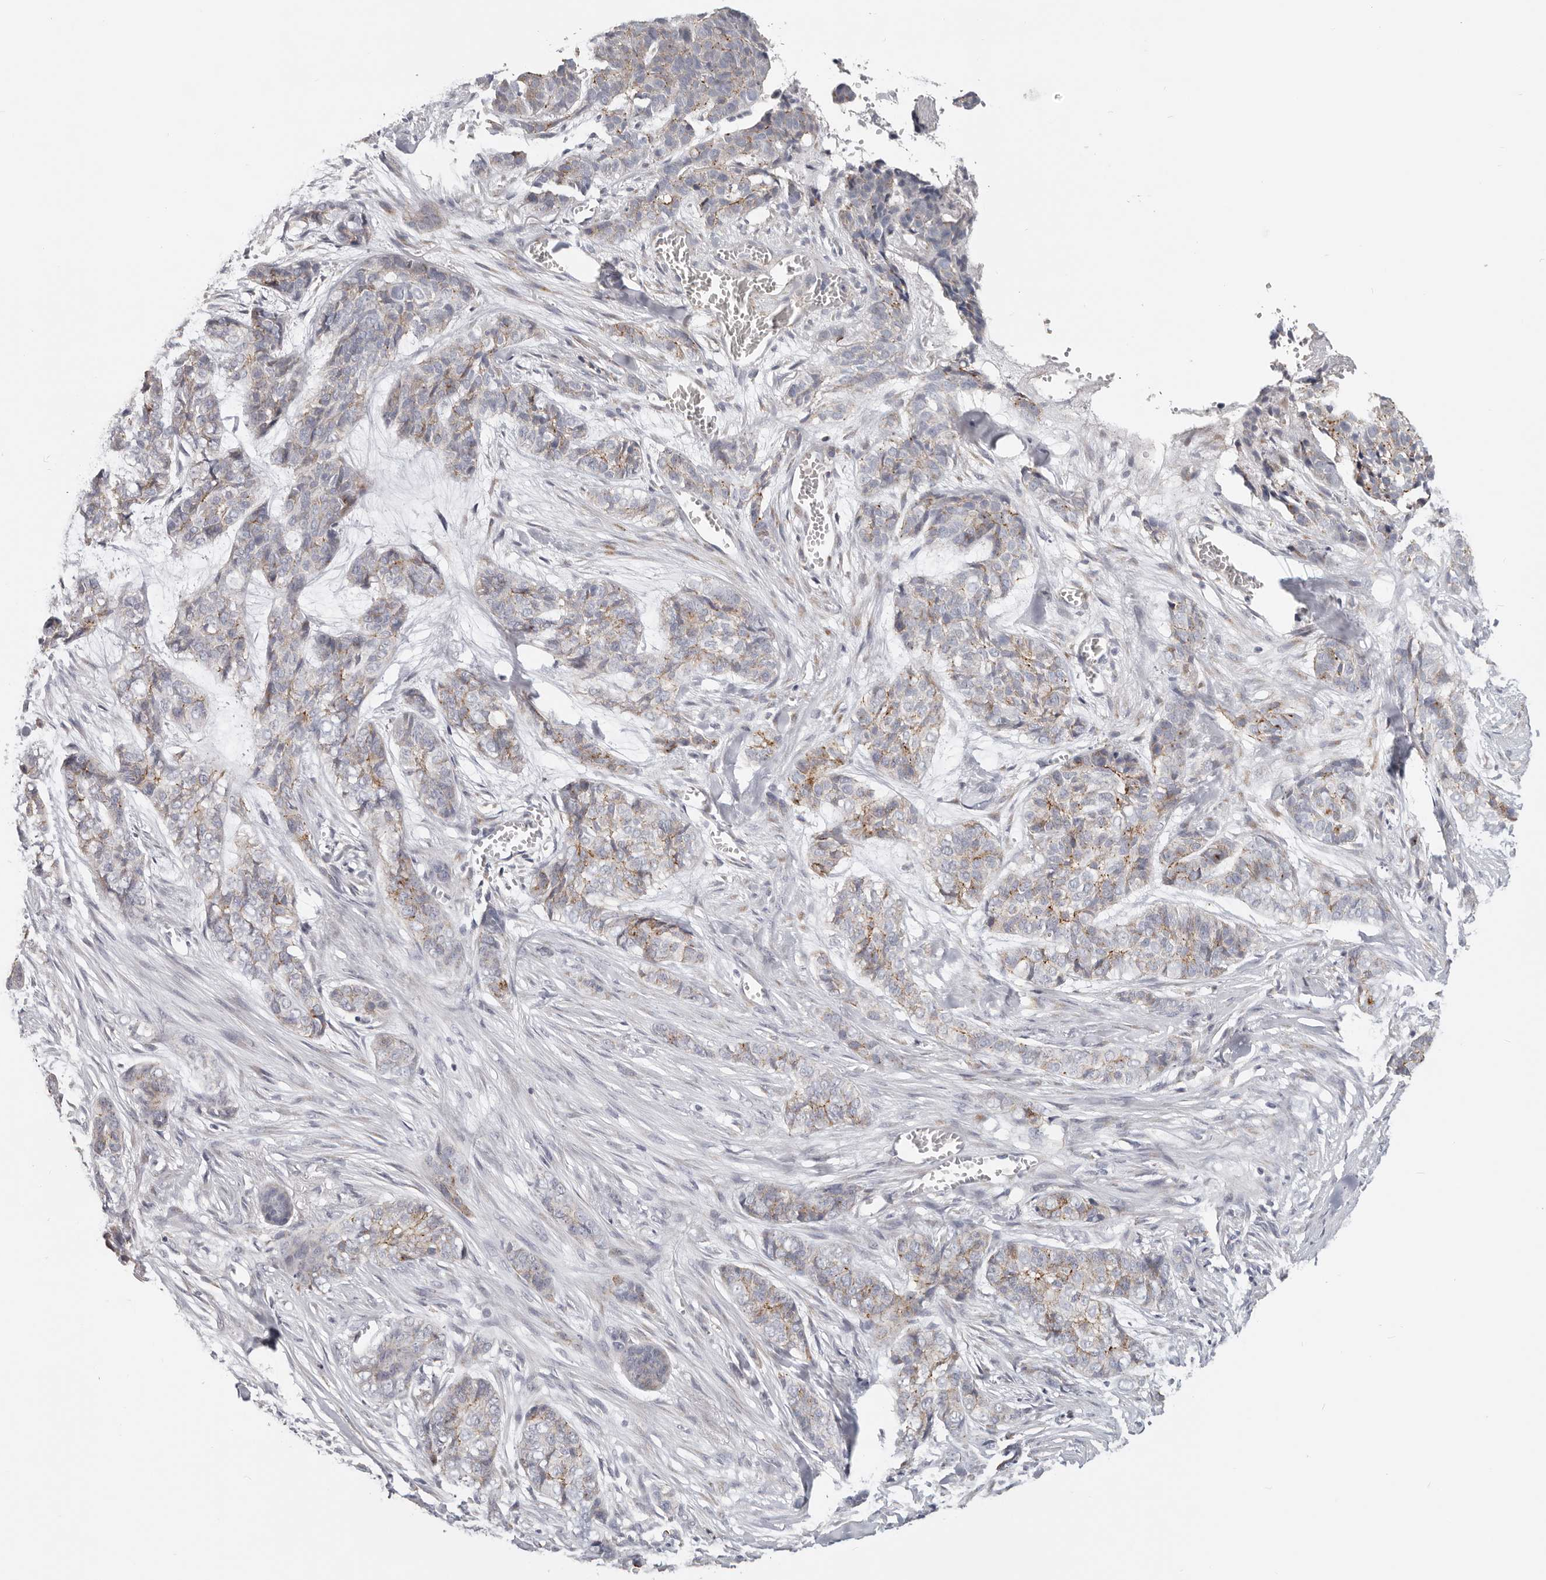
{"staining": {"intensity": "weak", "quantity": "25%-75%", "location": "cytoplasmic/membranous"}, "tissue": "skin cancer", "cell_type": "Tumor cells", "image_type": "cancer", "snomed": [{"axis": "morphology", "description": "Basal cell carcinoma"}, {"axis": "topography", "description": "Skin"}], "caption": "An immunohistochemistry (IHC) photomicrograph of neoplastic tissue is shown. Protein staining in brown labels weak cytoplasmic/membranous positivity in basal cell carcinoma (skin) within tumor cells.", "gene": "IL32", "patient": {"sex": "female", "age": 64}}